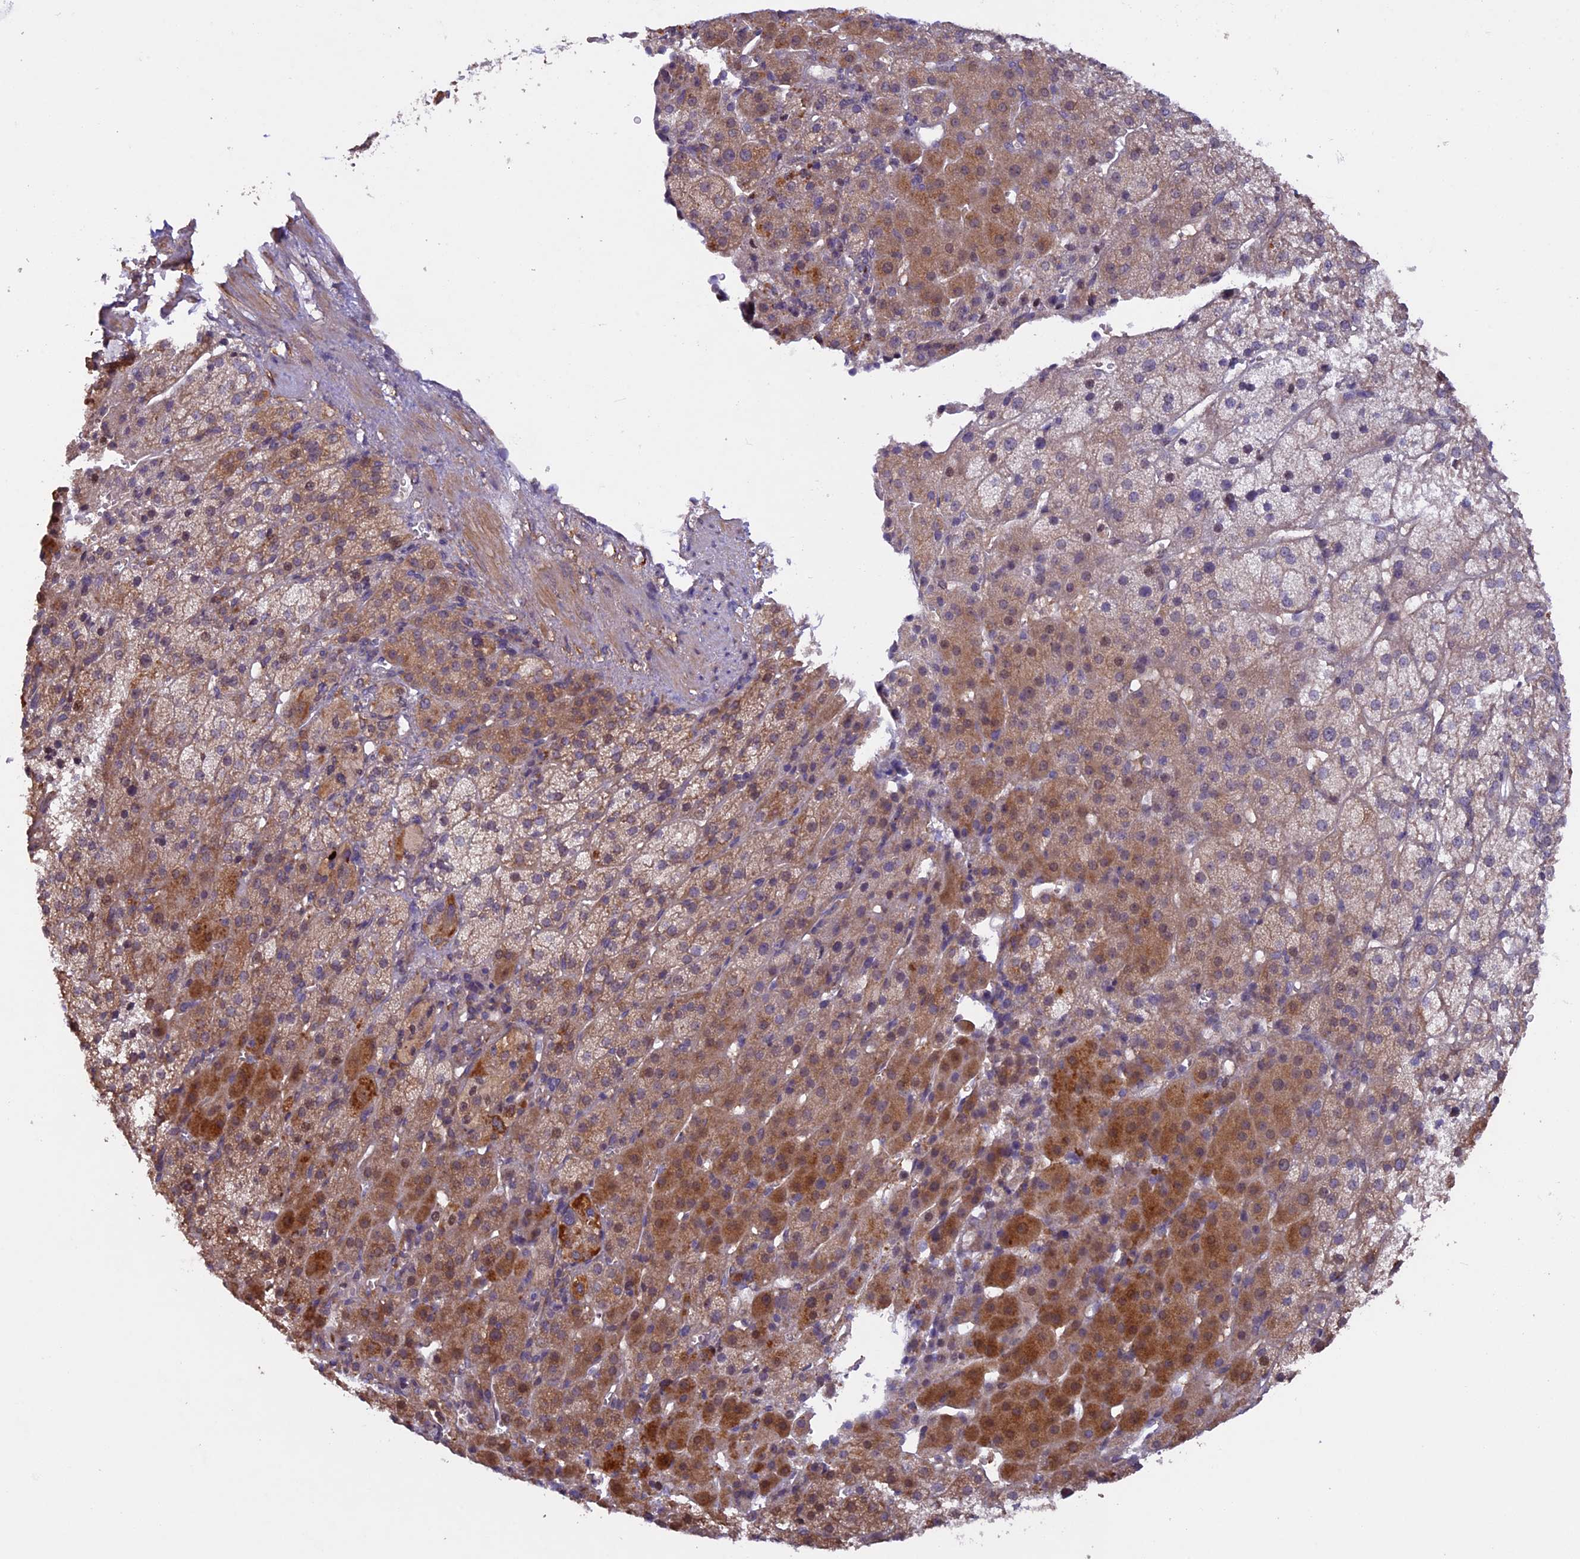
{"staining": {"intensity": "moderate", "quantity": "25%-75%", "location": "cytoplasmic/membranous"}, "tissue": "adrenal gland", "cell_type": "Glandular cells", "image_type": "normal", "snomed": [{"axis": "morphology", "description": "Normal tissue, NOS"}, {"axis": "topography", "description": "Adrenal gland"}], "caption": "Immunohistochemical staining of unremarkable human adrenal gland demonstrates moderate cytoplasmic/membranous protein staining in about 25%-75% of glandular cells. The protein is shown in brown color, while the nuclei are stained blue.", "gene": "MAN2C1", "patient": {"sex": "female", "age": 57}}